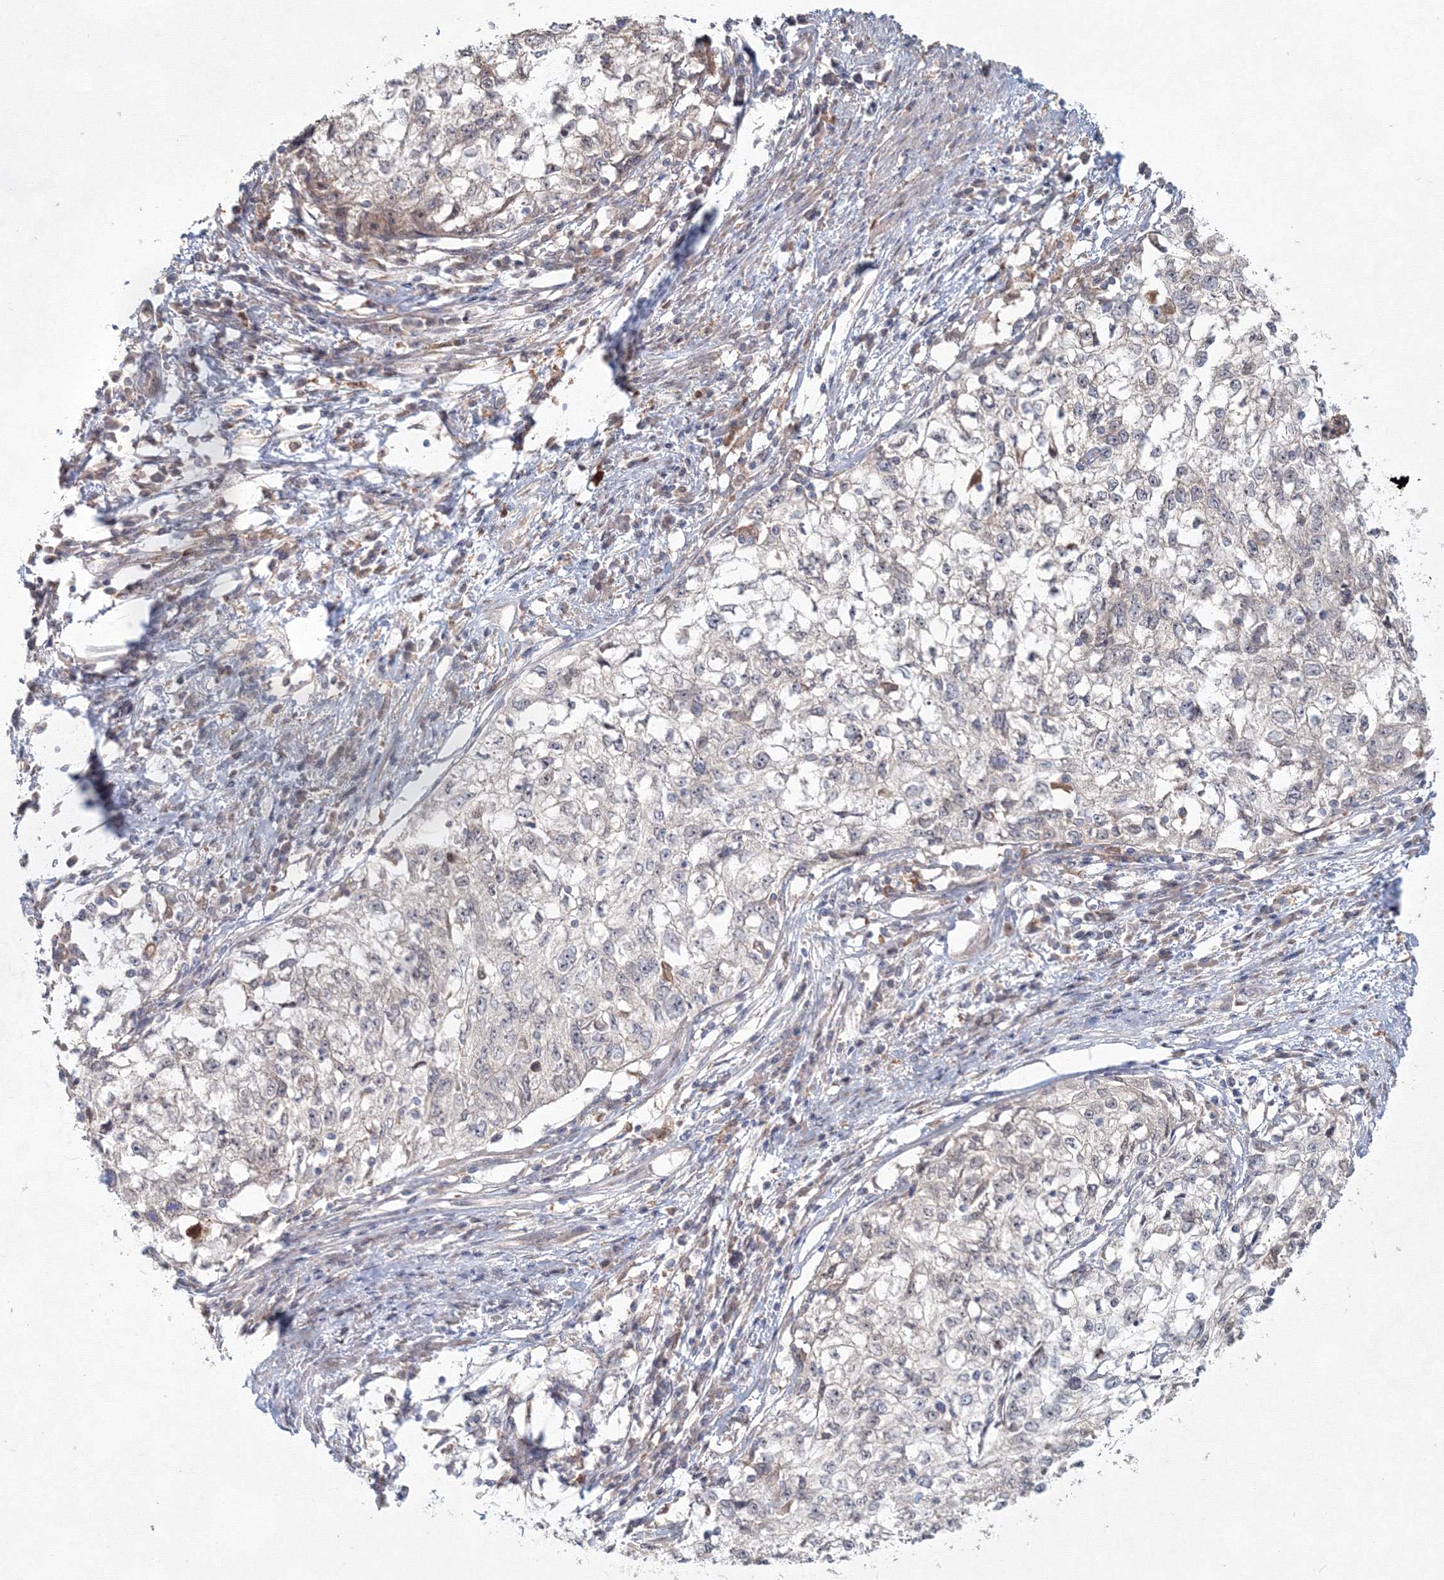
{"staining": {"intensity": "negative", "quantity": "none", "location": "none"}, "tissue": "cervical cancer", "cell_type": "Tumor cells", "image_type": "cancer", "snomed": [{"axis": "morphology", "description": "Squamous cell carcinoma, NOS"}, {"axis": "topography", "description": "Cervix"}], "caption": "Protein analysis of squamous cell carcinoma (cervical) displays no significant expression in tumor cells. Nuclei are stained in blue.", "gene": "MKRN2", "patient": {"sex": "female", "age": 57}}